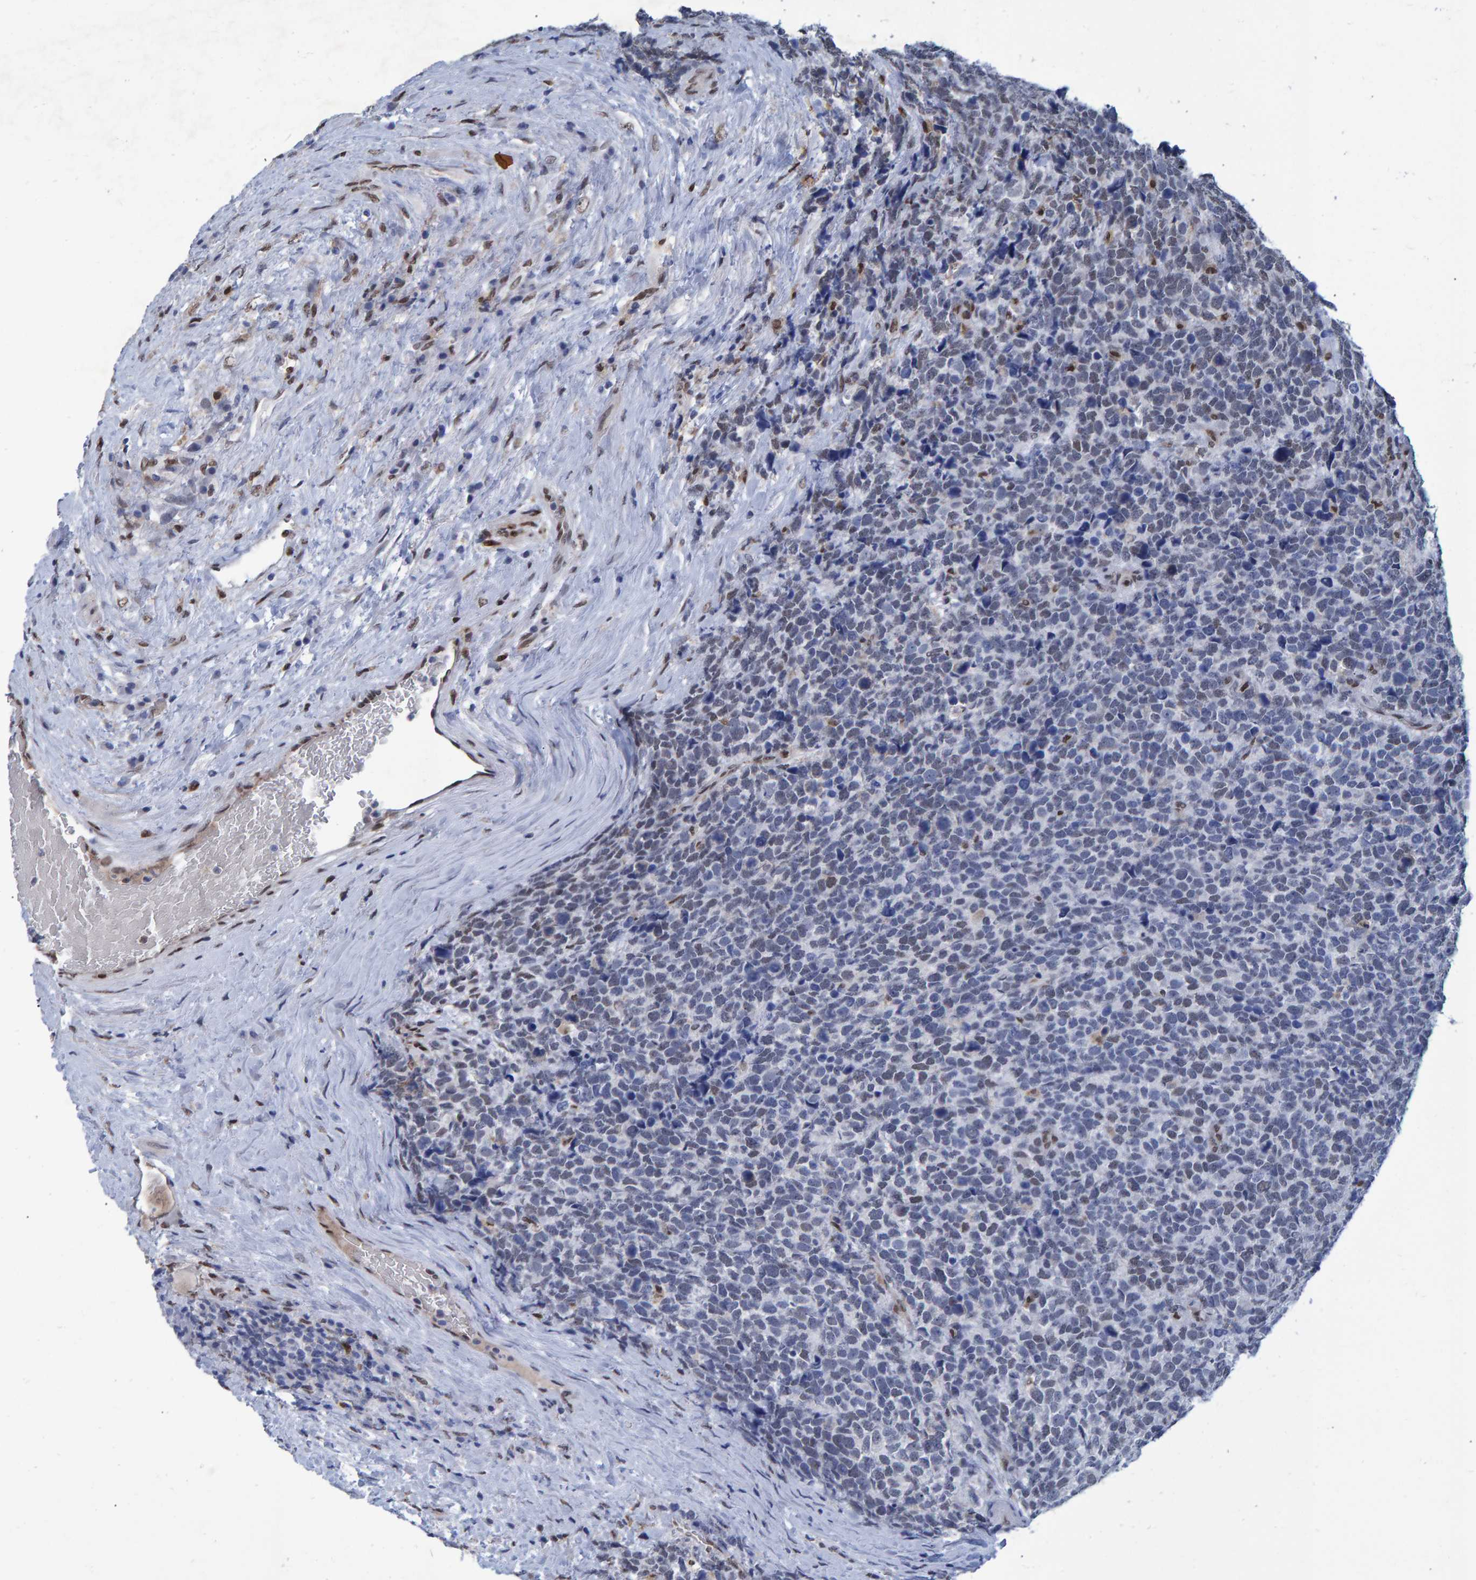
{"staining": {"intensity": "negative", "quantity": "none", "location": "none"}, "tissue": "urothelial cancer", "cell_type": "Tumor cells", "image_type": "cancer", "snomed": [{"axis": "morphology", "description": "Urothelial carcinoma, High grade"}, {"axis": "topography", "description": "Urinary bladder"}], "caption": "Immunohistochemical staining of human urothelial cancer displays no significant staining in tumor cells. (DAB immunohistochemistry visualized using brightfield microscopy, high magnification).", "gene": "QKI", "patient": {"sex": "female", "age": 82}}